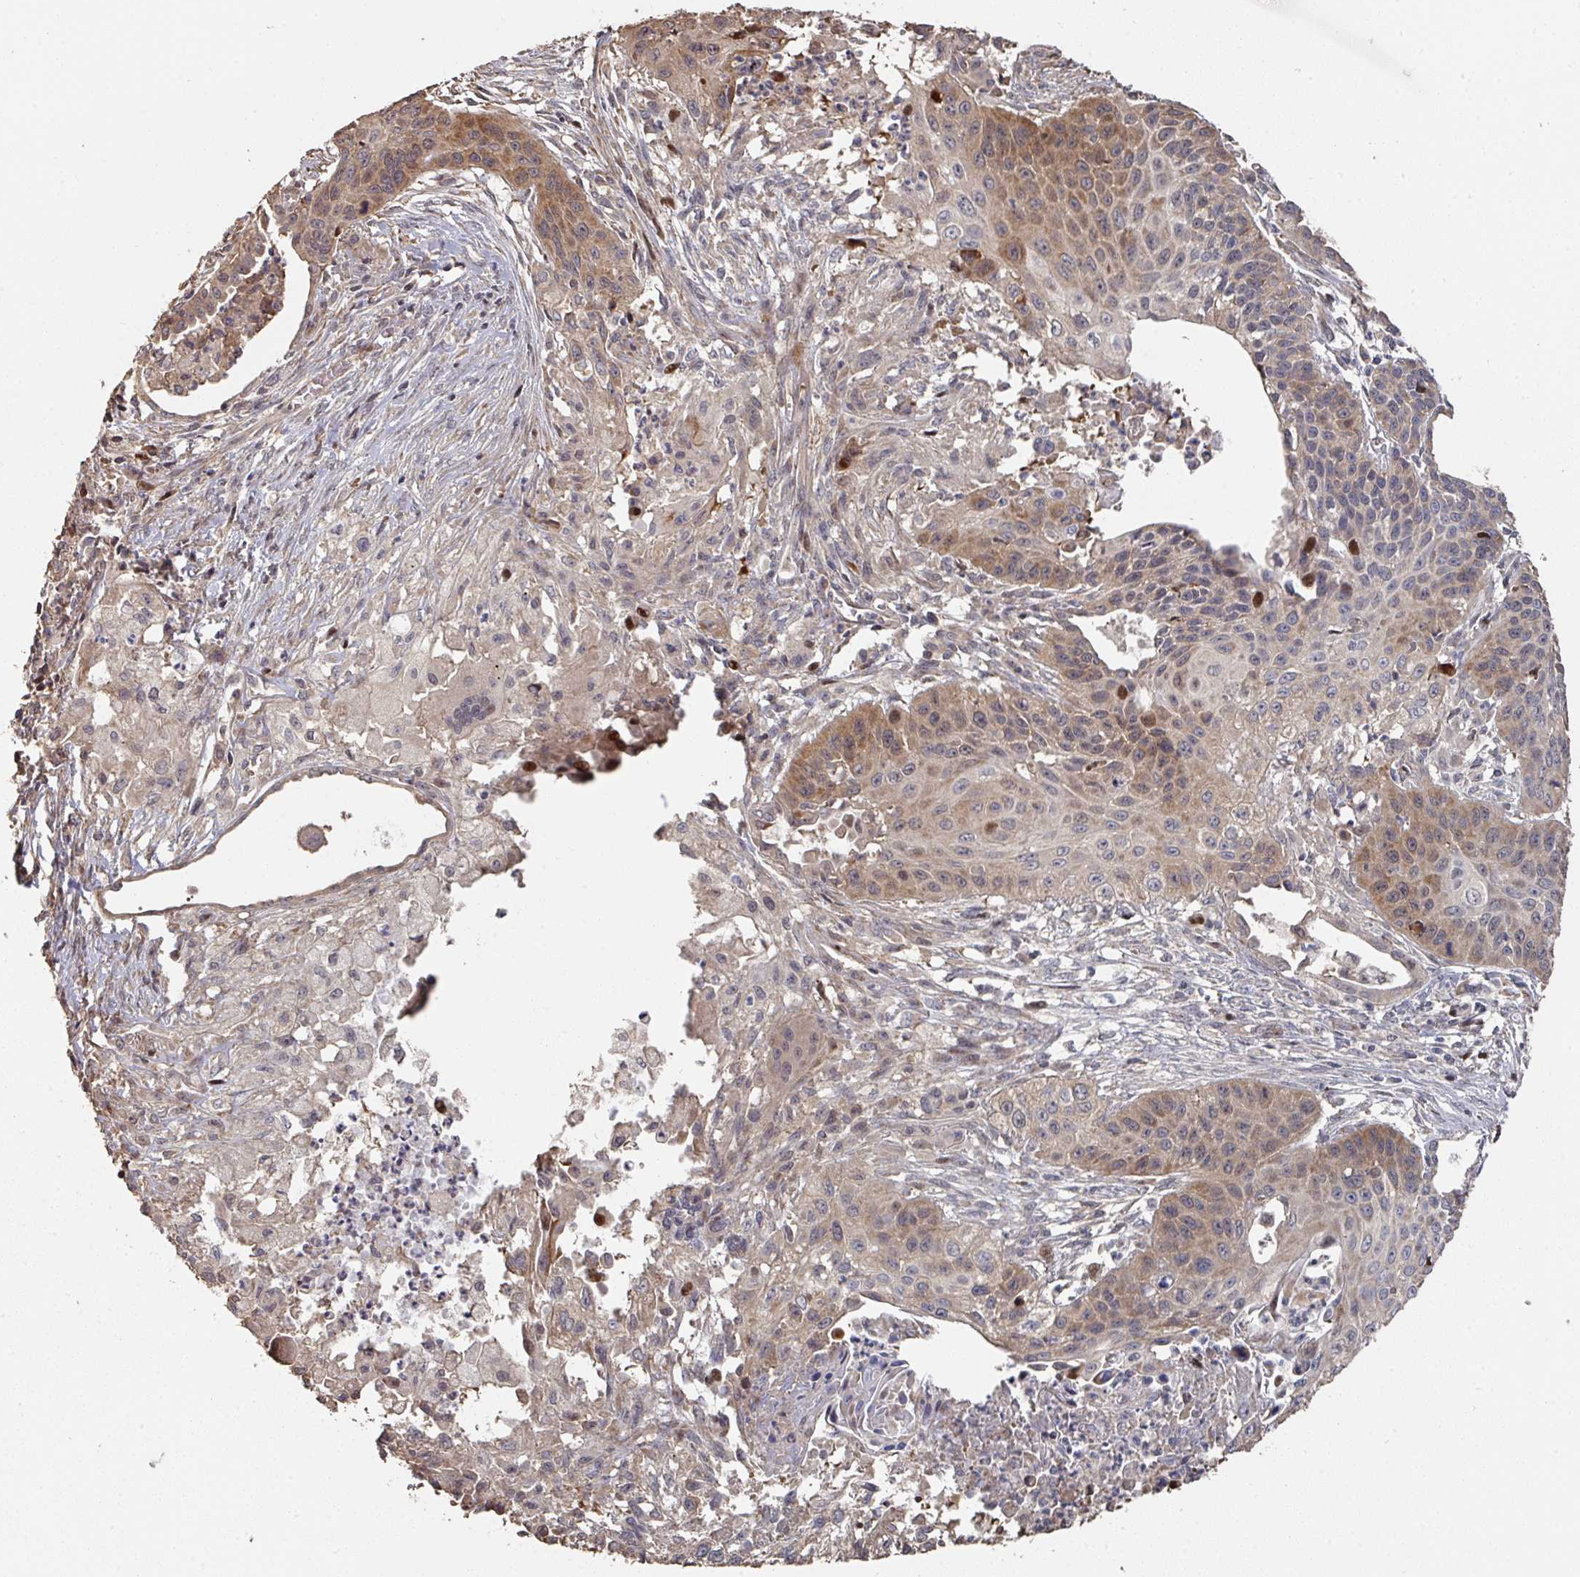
{"staining": {"intensity": "moderate", "quantity": "25%-75%", "location": "cytoplasmic/membranous"}, "tissue": "lung cancer", "cell_type": "Tumor cells", "image_type": "cancer", "snomed": [{"axis": "morphology", "description": "Squamous cell carcinoma, NOS"}, {"axis": "topography", "description": "Lung"}], "caption": "Lung cancer stained with a brown dye displays moderate cytoplasmic/membranous positive staining in approximately 25%-75% of tumor cells.", "gene": "CA7", "patient": {"sex": "male", "age": 71}}